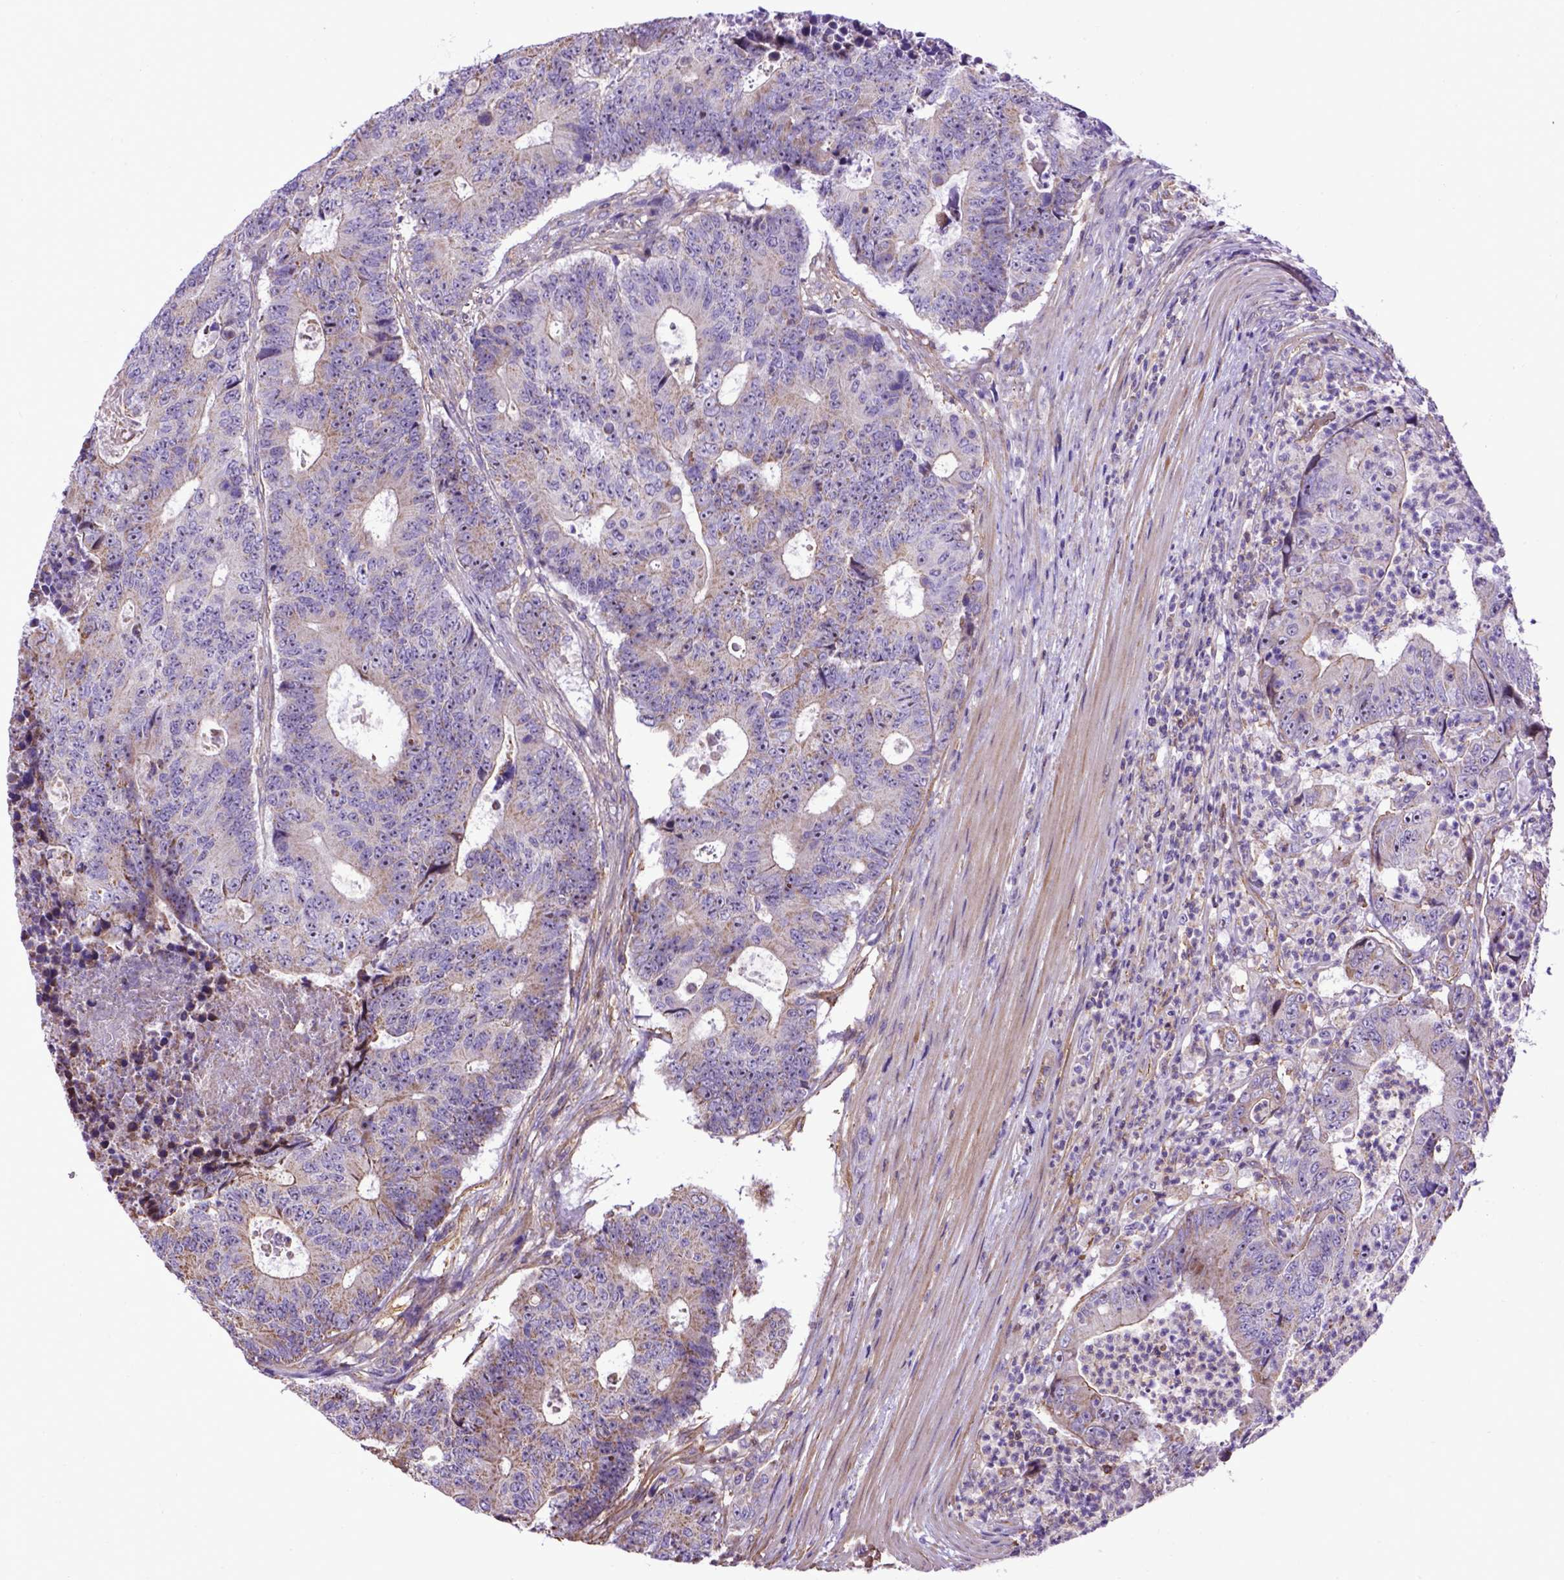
{"staining": {"intensity": "weak", "quantity": "25%-75%", "location": "cytoplasmic/membranous"}, "tissue": "colorectal cancer", "cell_type": "Tumor cells", "image_type": "cancer", "snomed": [{"axis": "morphology", "description": "Adenocarcinoma, NOS"}, {"axis": "topography", "description": "Colon"}], "caption": "Protein positivity by IHC exhibits weak cytoplasmic/membranous positivity in about 25%-75% of tumor cells in colorectal cancer.", "gene": "ASAH2", "patient": {"sex": "female", "age": 48}}